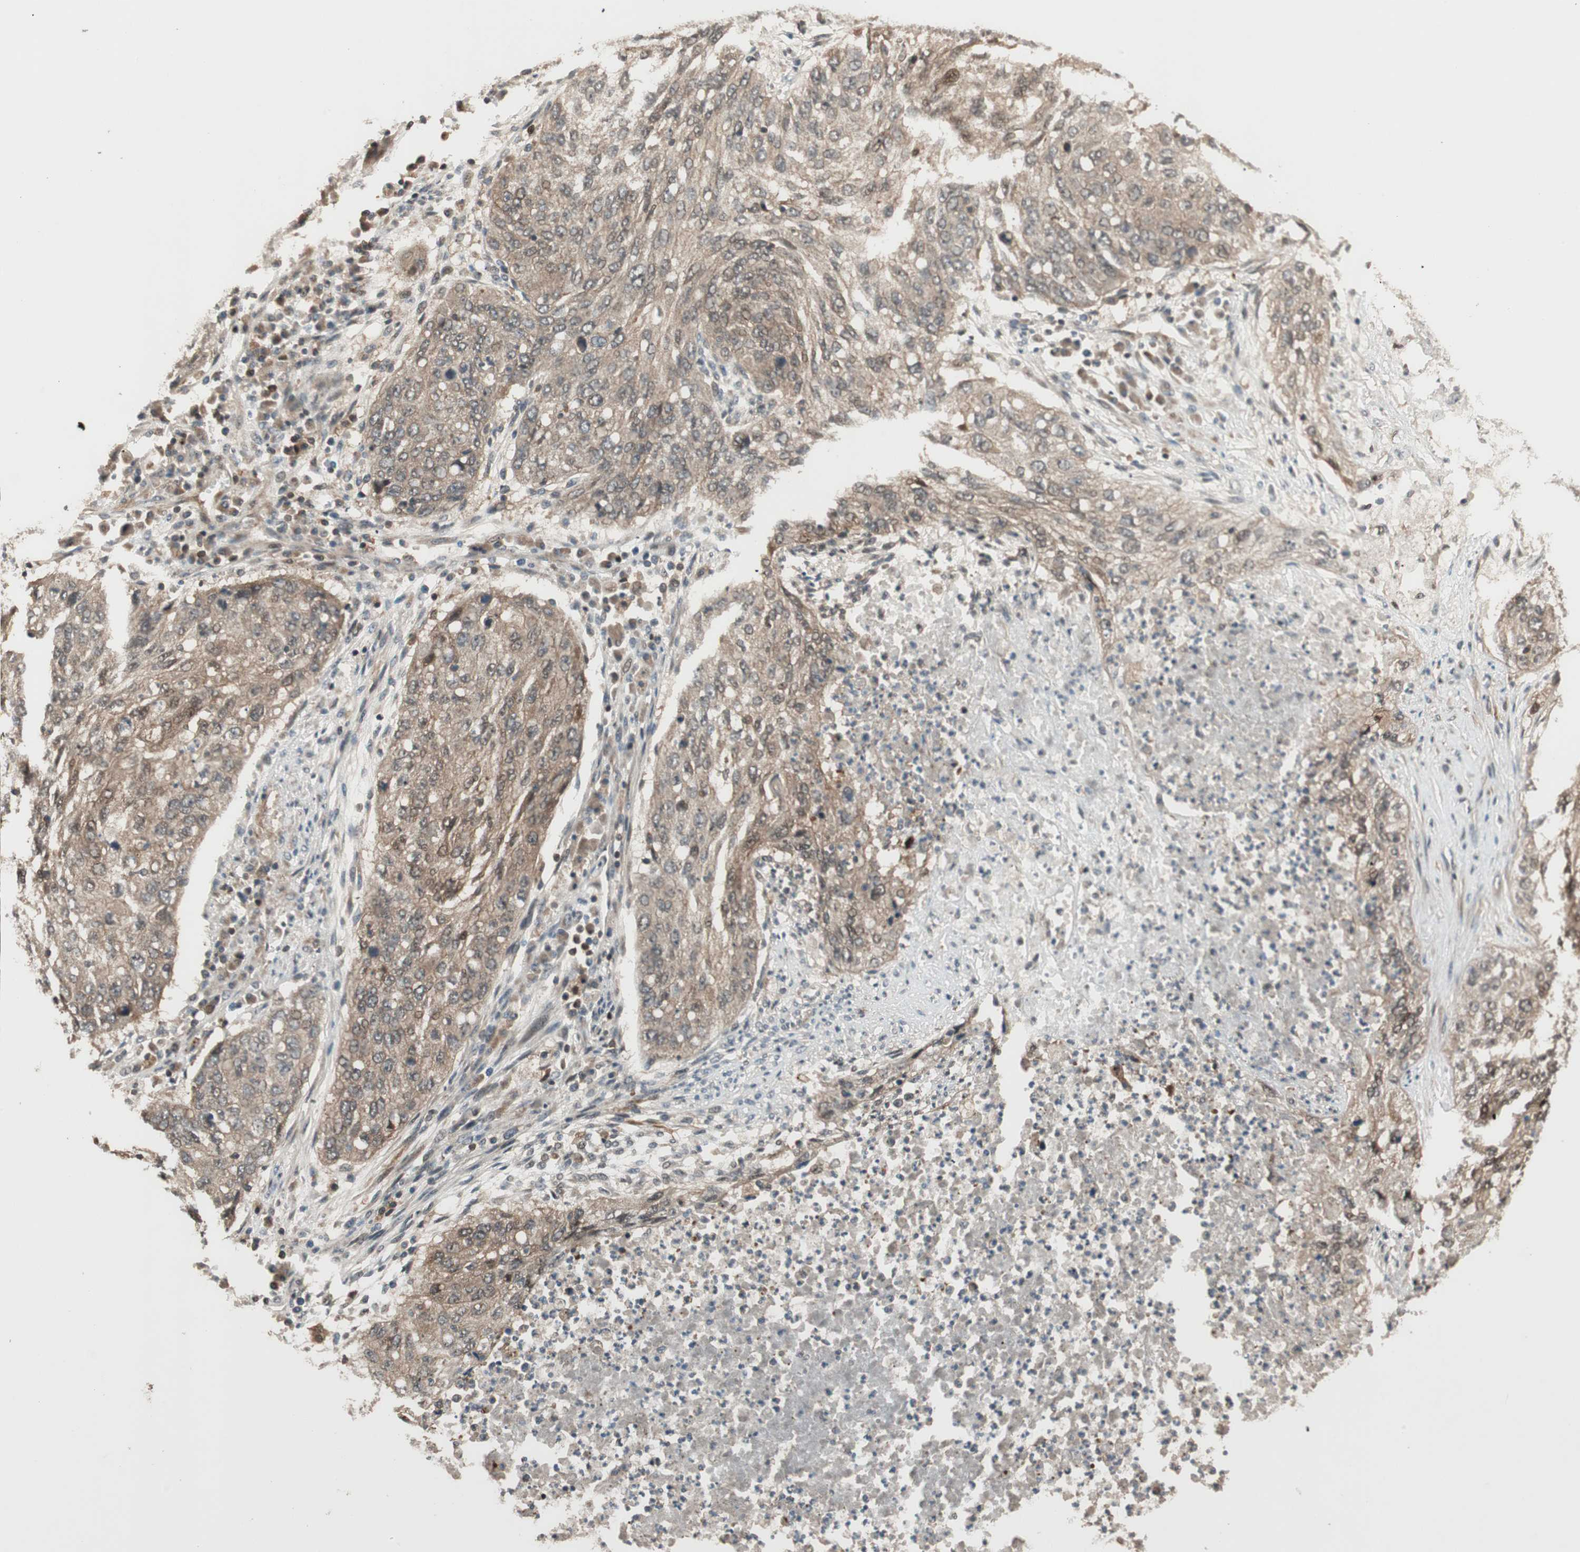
{"staining": {"intensity": "moderate", "quantity": ">75%", "location": "cytoplasmic/membranous"}, "tissue": "lung cancer", "cell_type": "Tumor cells", "image_type": "cancer", "snomed": [{"axis": "morphology", "description": "Squamous cell carcinoma, NOS"}, {"axis": "topography", "description": "Lung"}], "caption": "High-magnification brightfield microscopy of lung cancer stained with DAB (brown) and counterstained with hematoxylin (blue). tumor cells exhibit moderate cytoplasmic/membranous positivity is identified in about>75% of cells.", "gene": "CNOT4", "patient": {"sex": "female", "age": 63}}